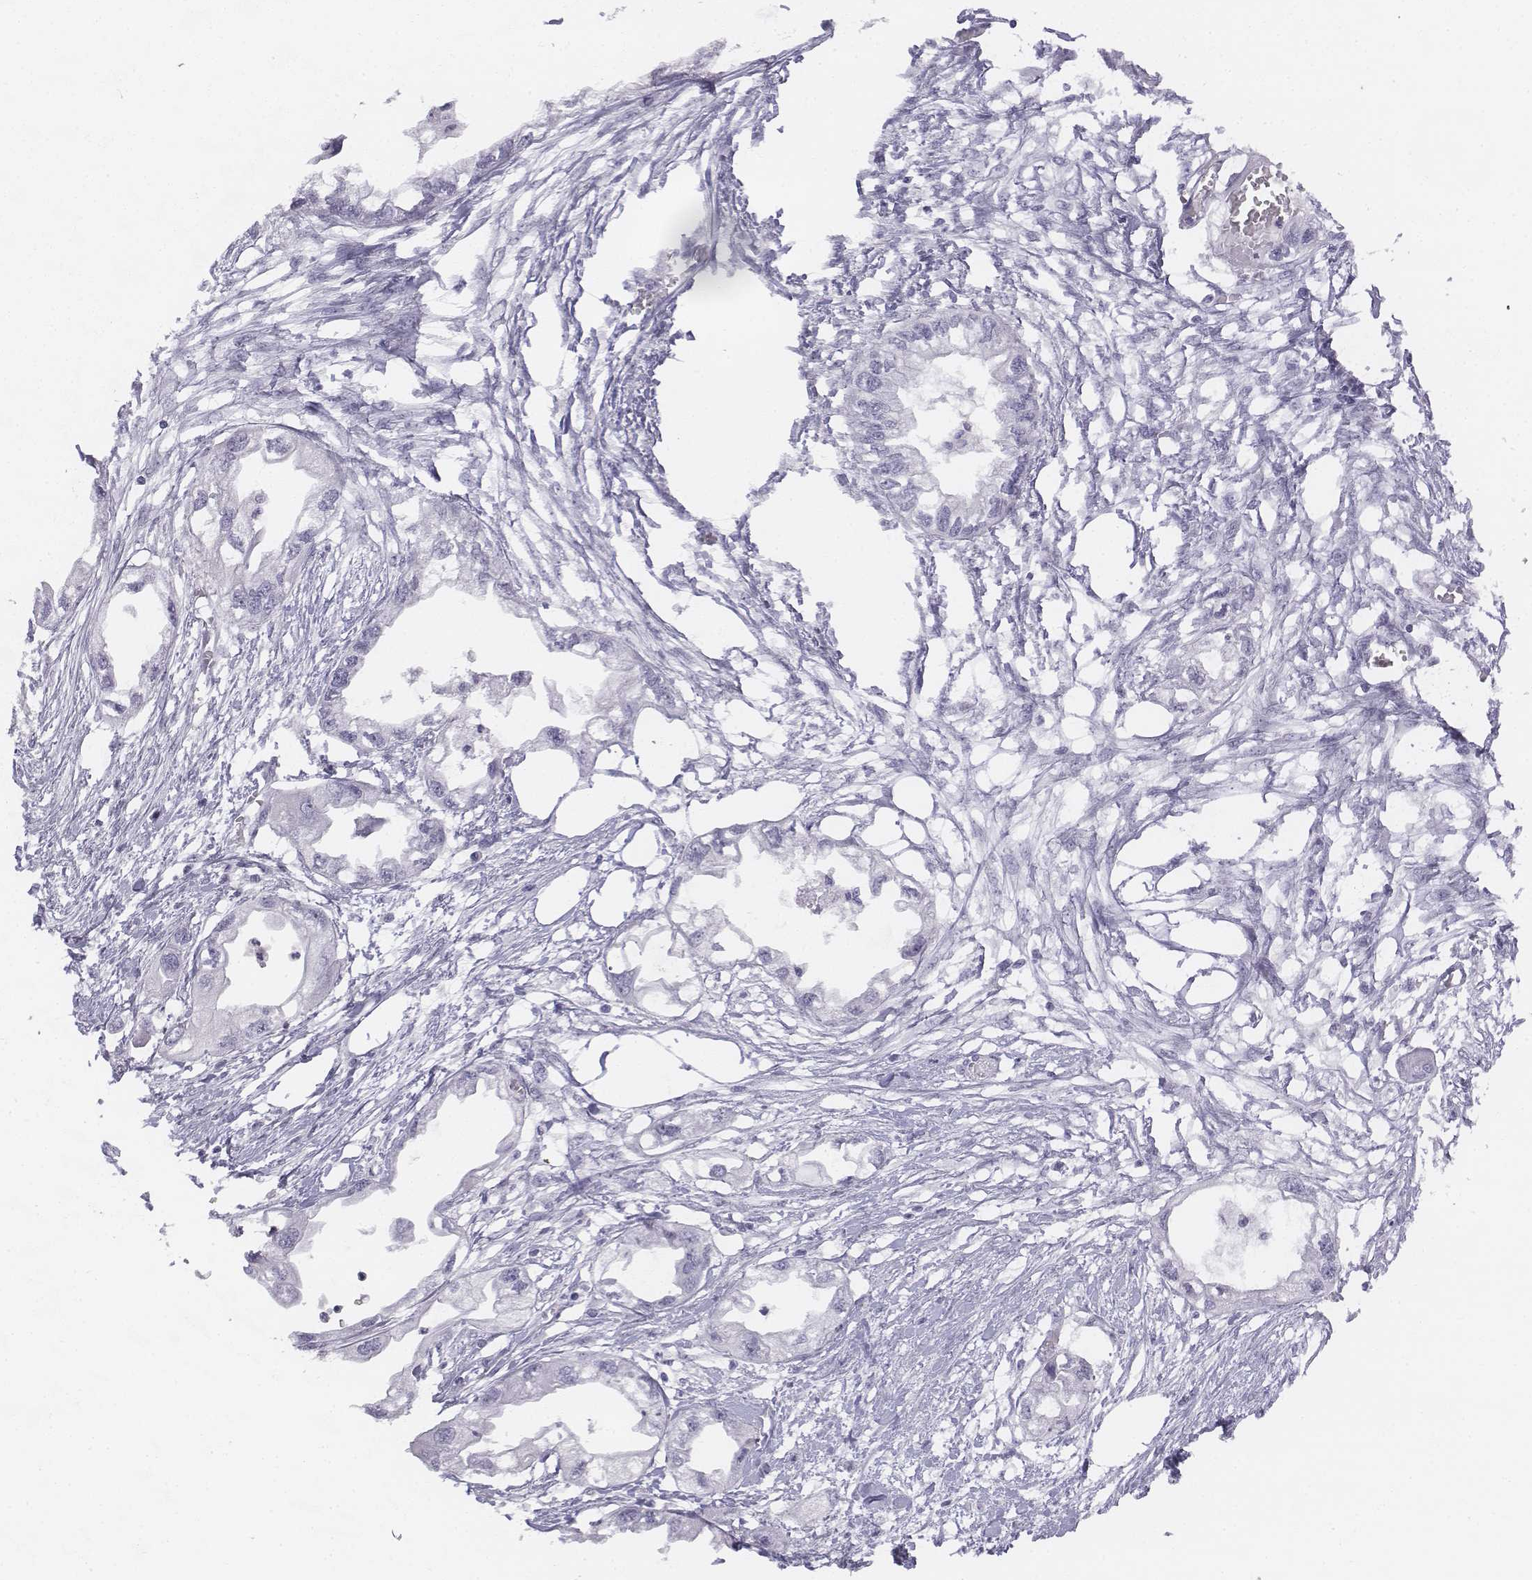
{"staining": {"intensity": "negative", "quantity": "none", "location": "none"}, "tissue": "endometrial cancer", "cell_type": "Tumor cells", "image_type": "cancer", "snomed": [{"axis": "morphology", "description": "Adenocarcinoma, NOS"}, {"axis": "morphology", "description": "Adenocarcinoma, metastatic, NOS"}, {"axis": "topography", "description": "Adipose tissue"}, {"axis": "topography", "description": "Endometrium"}], "caption": "Immunohistochemistry histopathology image of adenocarcinoma (endometrial) stained for a protein (brown), which reveals no positivity in tumor cells.", "gene": "UCN2", "patient": {"sex": "female", "age": 67}}